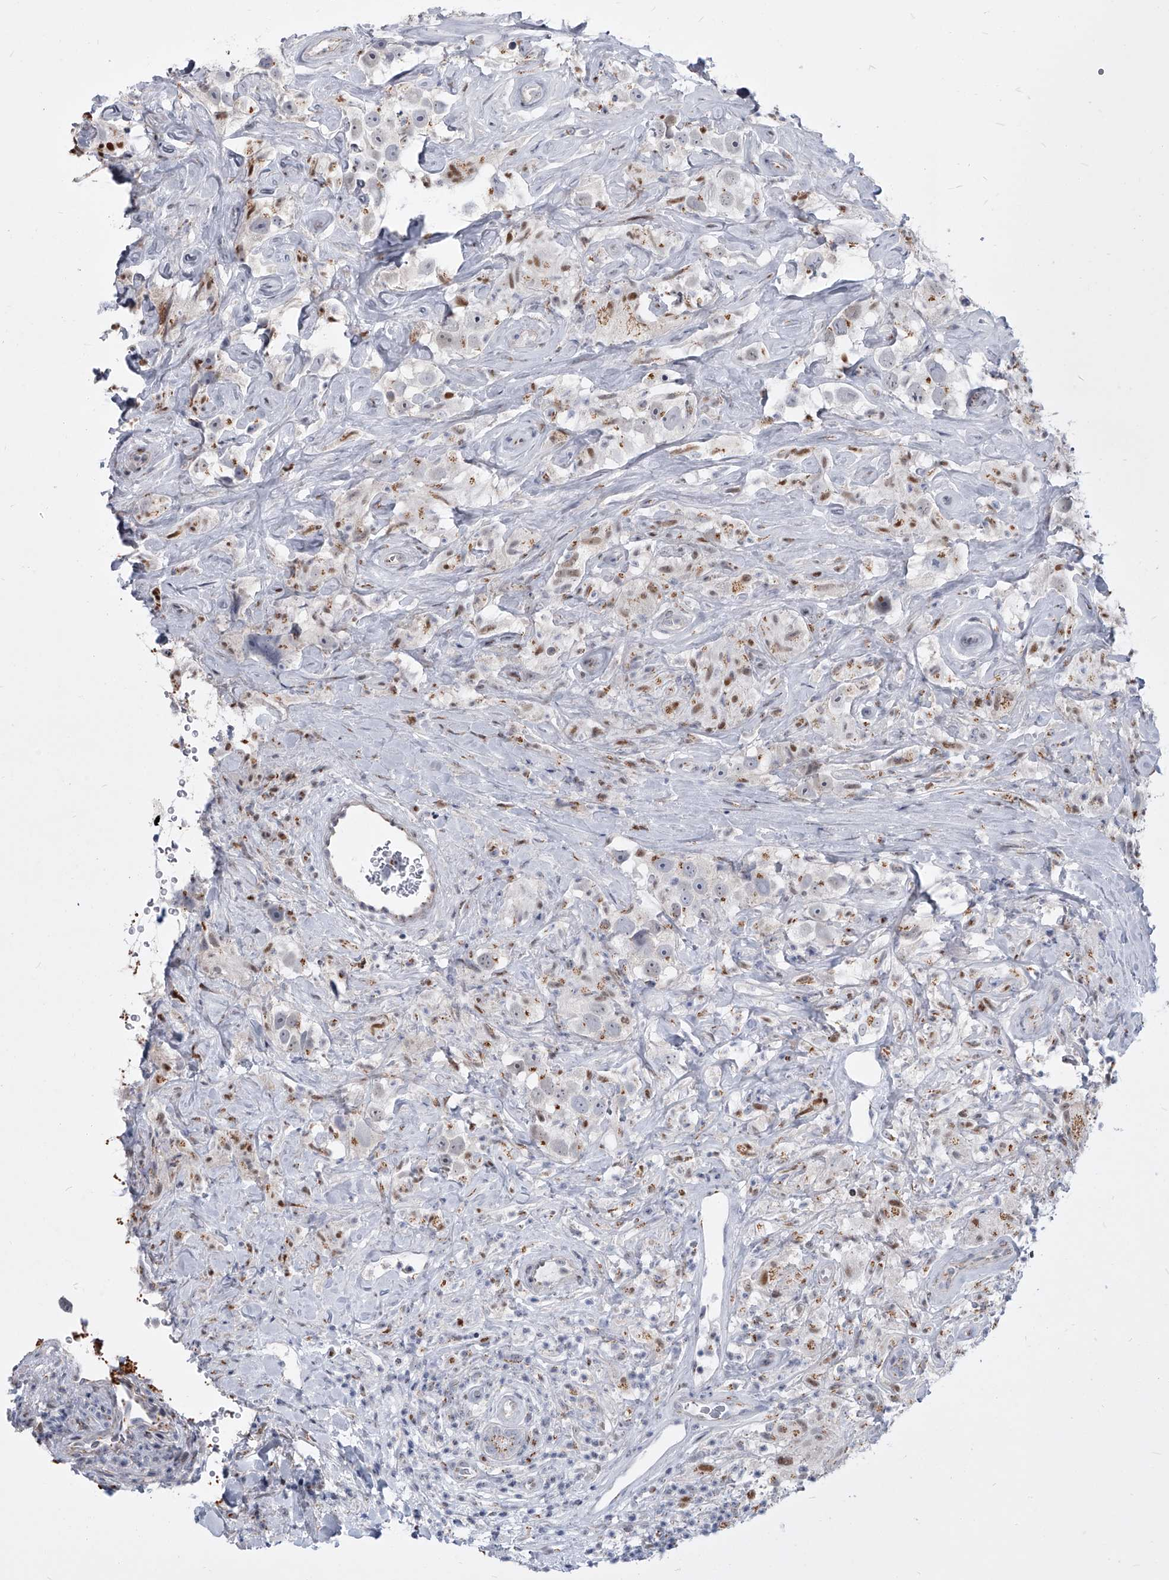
{"staining": {"intensity": "weak", "quantity": "<25%", "location": "cytoplasmic/membranous,nuclear"}, "tissue": "testis cancer", "cell_type": "Tumor cells", "image_type": "cancer", "snomed": [{"axis": "morphology", "description": "Seminoma, NOS"}, {"axis": "topography", "description": "Testis"}], "caption": "This is an immunohistochemistry micrograph of human seminoma (testis). There is no expression in tumor cells.", "gene": "EVA1C", "patient": {"sex": "male", "age": 49}}